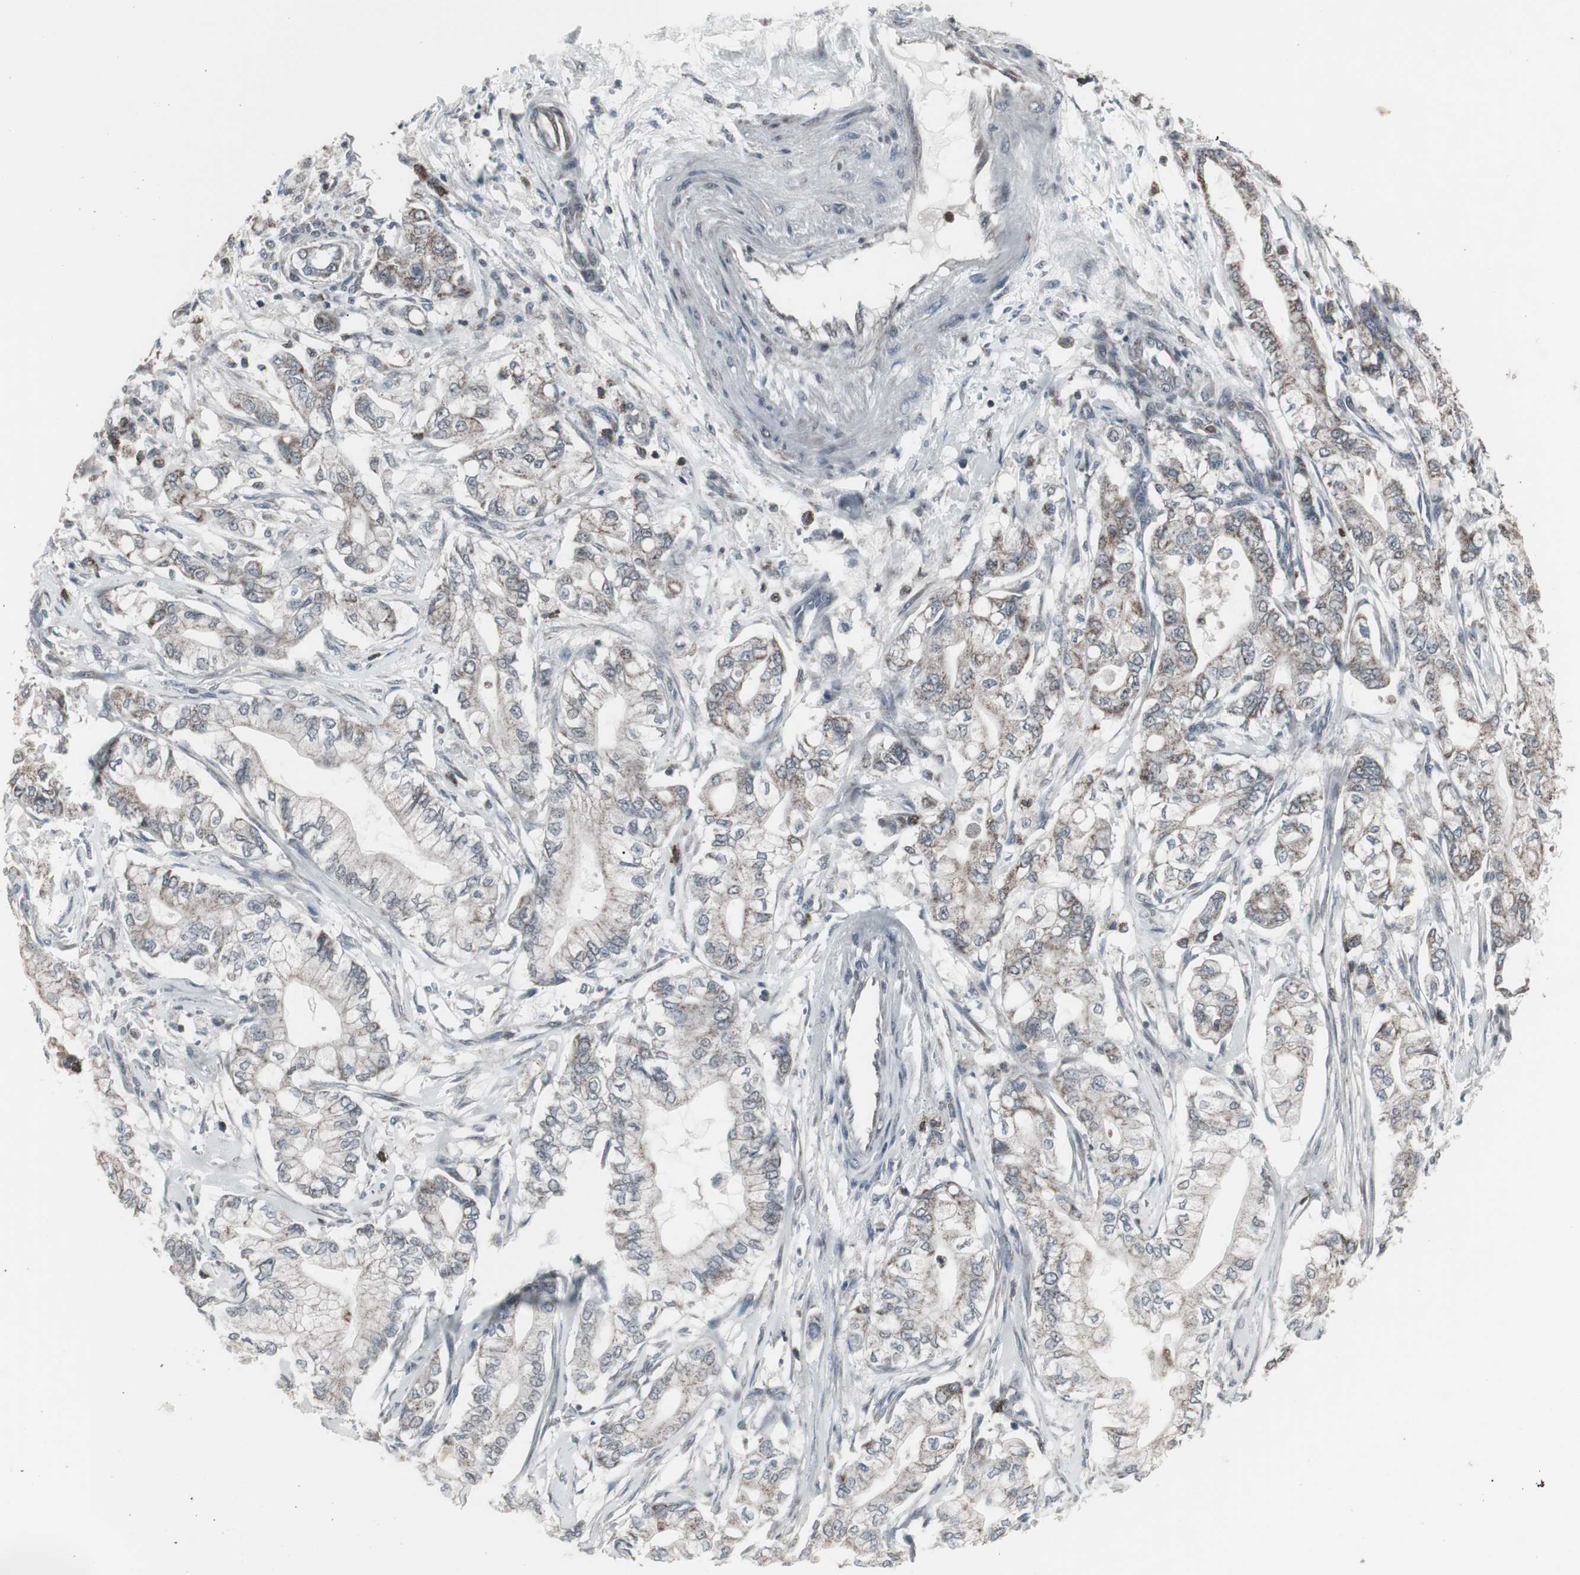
{"staining": {"intensity": "weak", "quantity": "25%-75%", "location": "cytoplasmic/membranous"}, "tissue": "pancreatic cancer", "cell_type": "Tumor cells", "image_type": "cancer", "snomed": [{"axis": "morphology", "description": "Adenocarcinoma, NOS"}, {"axis": "topography", "description": "Pancreas"}], "caption": "Adenocarcinoma (pancreatic) tissue reveals weak cytoplasmic/membranous expression in approximately 25%-75% of tumor cells", "gene": "RXRA", "patient": {"sex": "male", "age": 70}}